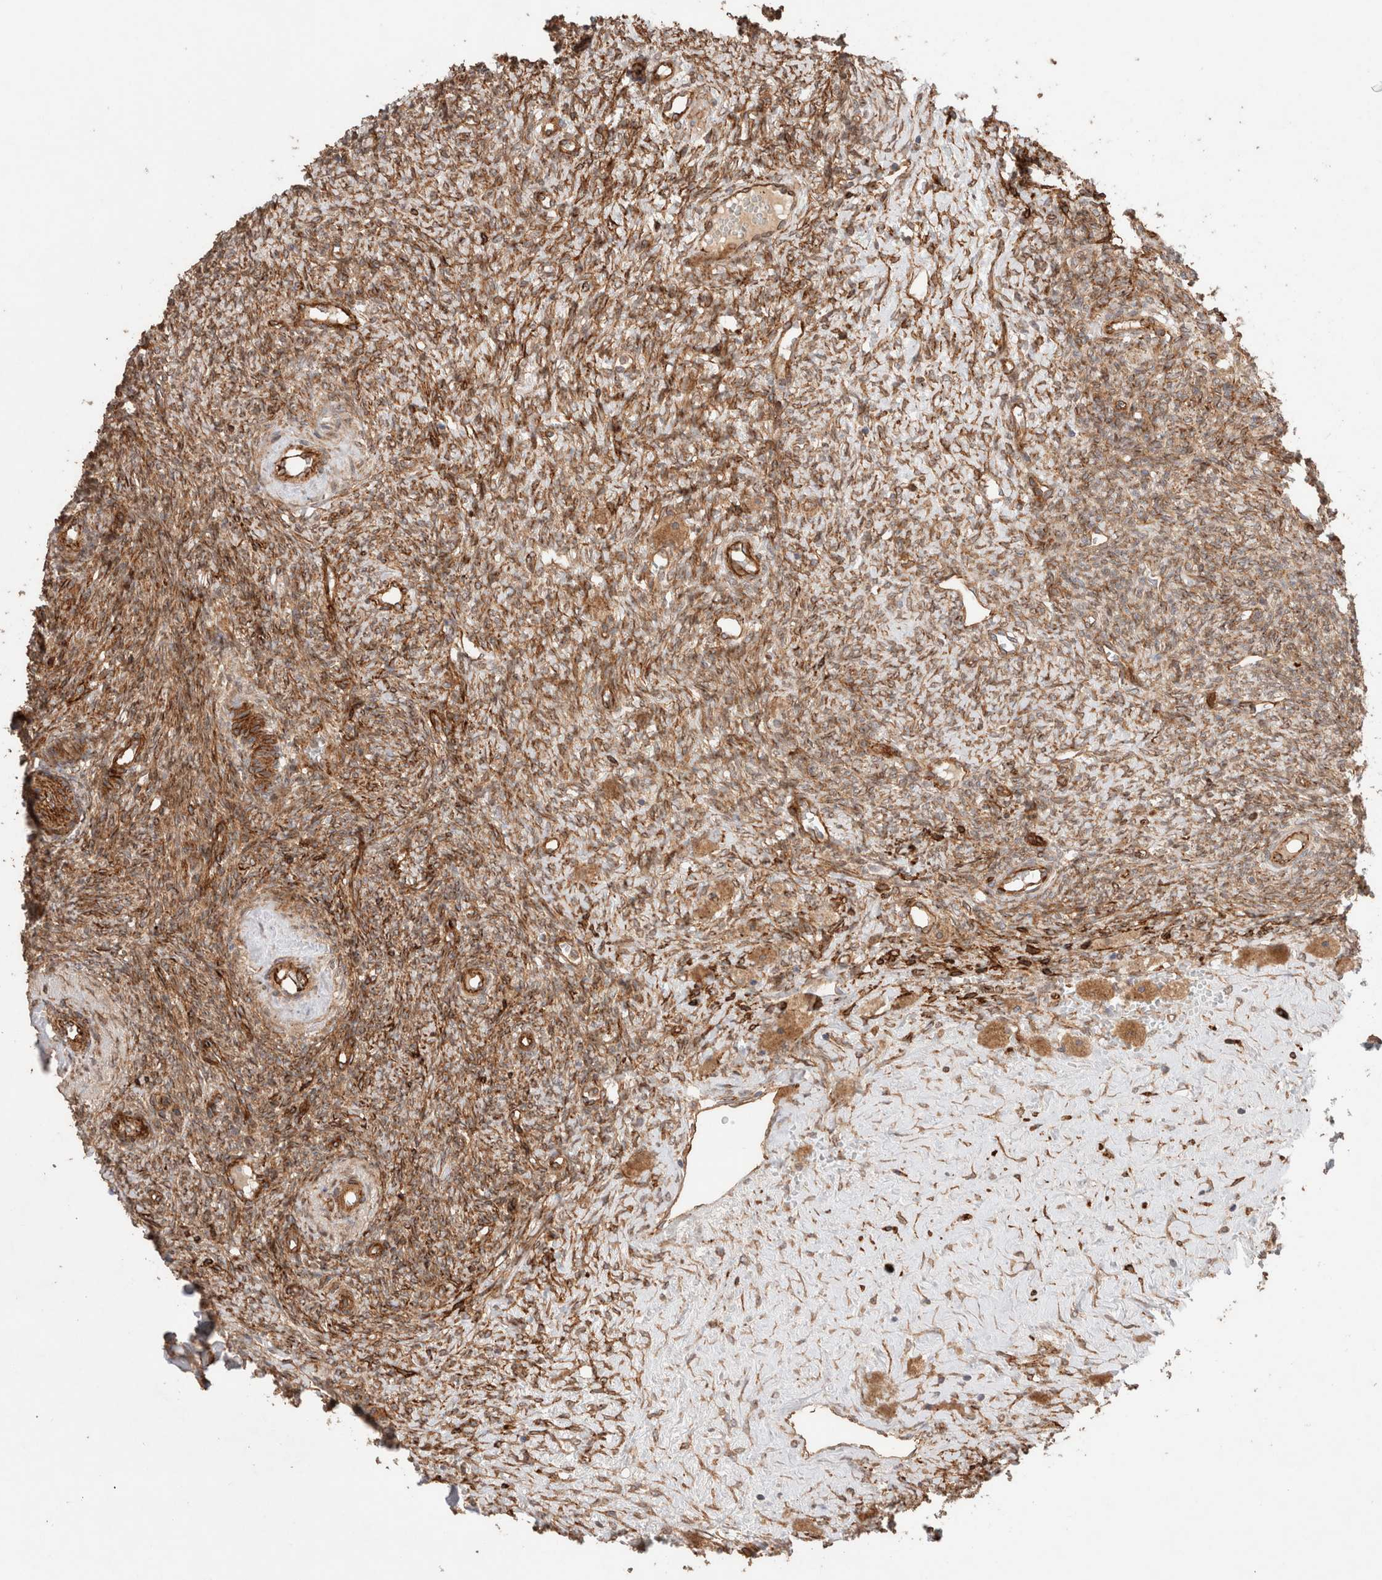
{"staining": {"intensity": "moderate", "quantity": ">75%", "location": "cytoplasmic/membranous"}, "tissue": "ovary", "cell_type": "Follicle cells", "image_type": "normal", "snomed": [{"axis": "morphology", "description": "Normal tissue, NOS"}, {"axis": "topography", "description": "Ovary"}], "caption": "Protein staining displays moderate cytoplasmic/membranous positivity in approximately >75% of follicle cells in benign ovary.", "gene": "RAB32", "patient": {"sex": "female", "age": 41}}